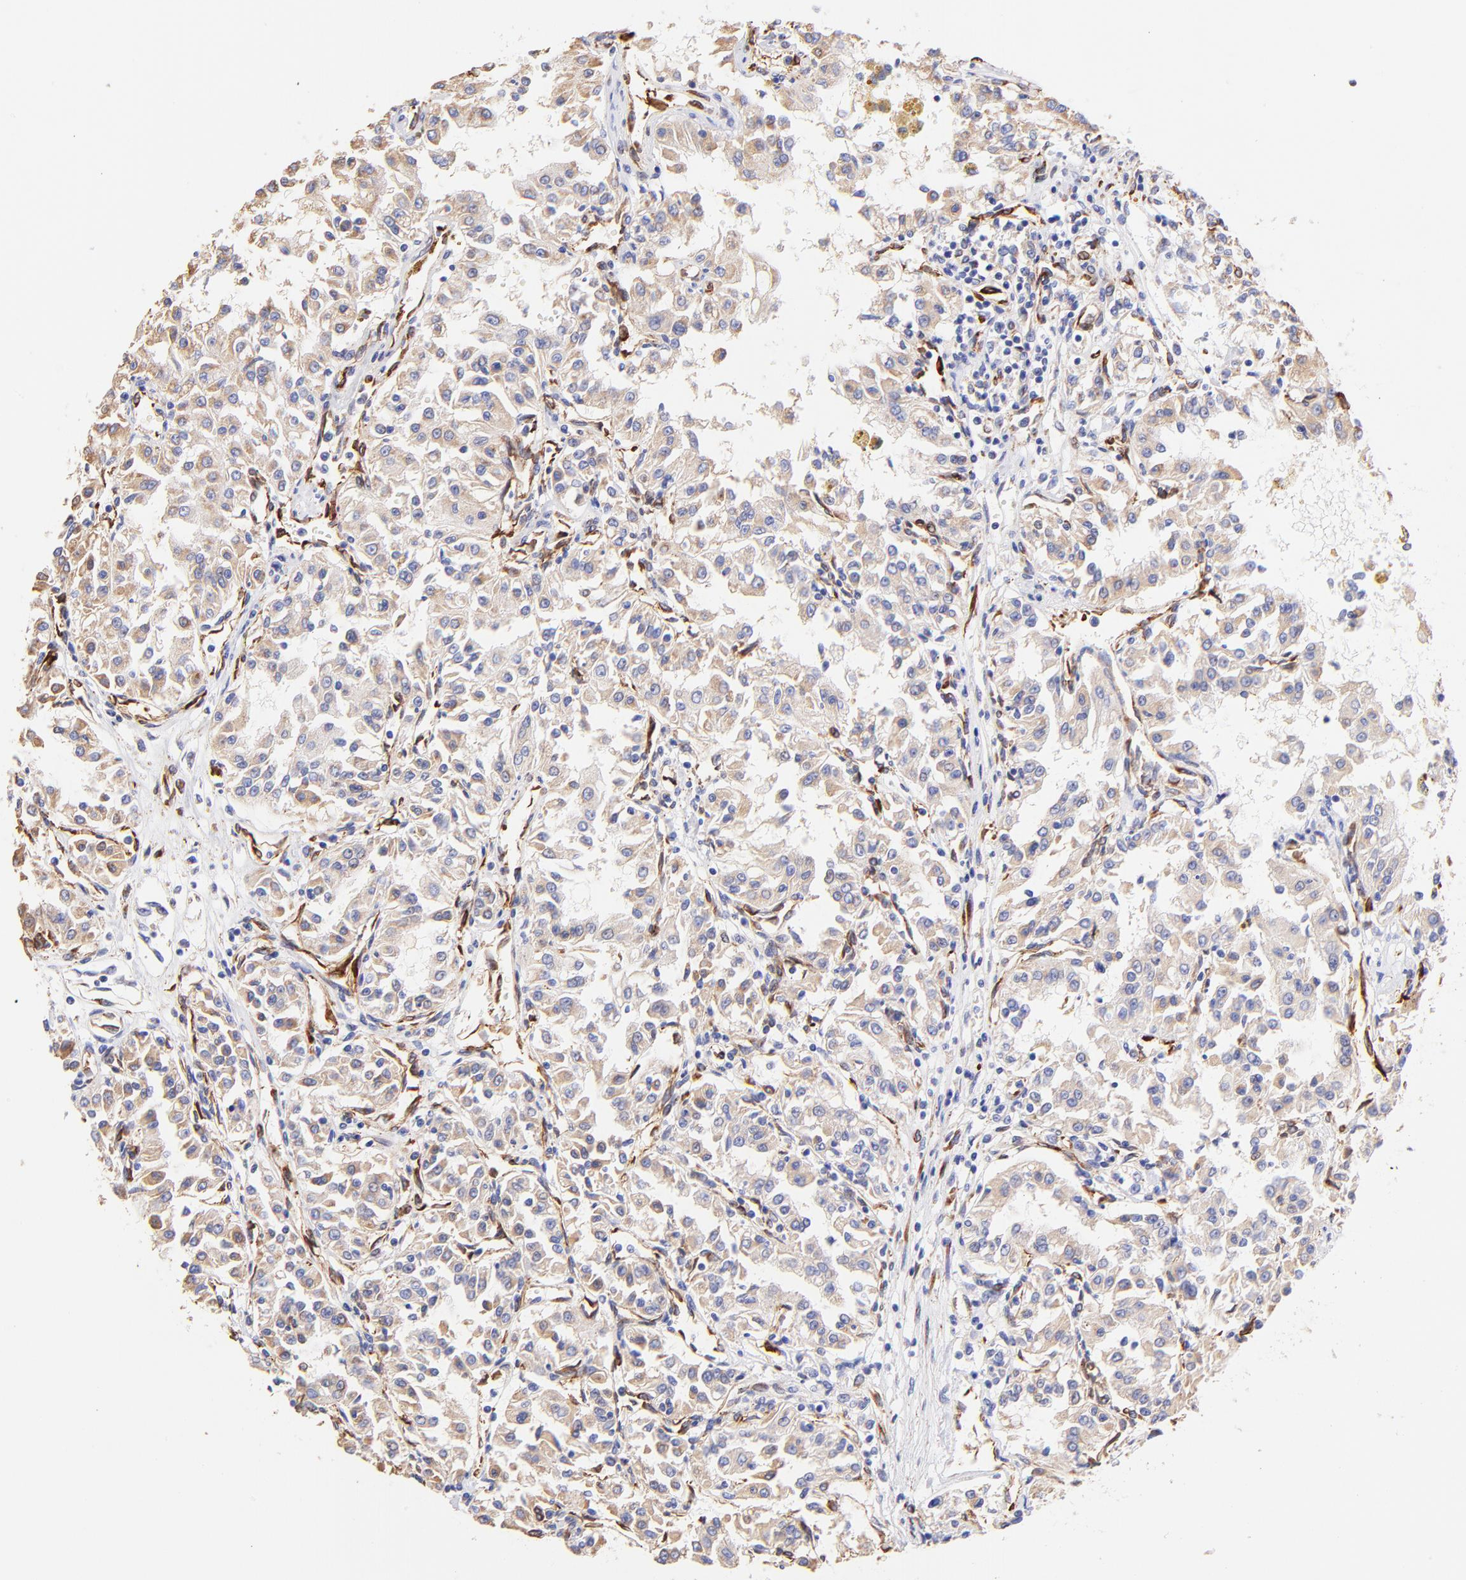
{"staining": {"intensity": "moderate", "quantity": ">75%", "location": "cytoplasmic/membranous"}, "tissue": "renal cancer", "cell_type": "Tumor cells", "image_type": "cancer", "snomed": [{"axis": "morphology", "description": "Adenocarcinoma, NOS"}, {"axis": "topography", "description": "Kidney"}], "caption": "Human adenocarcinoma (renal) stained with a protein marker displays moderate staining in tumor cells.", "gene": "SPARC", "patient": {"sex": "male", "age": 78}}